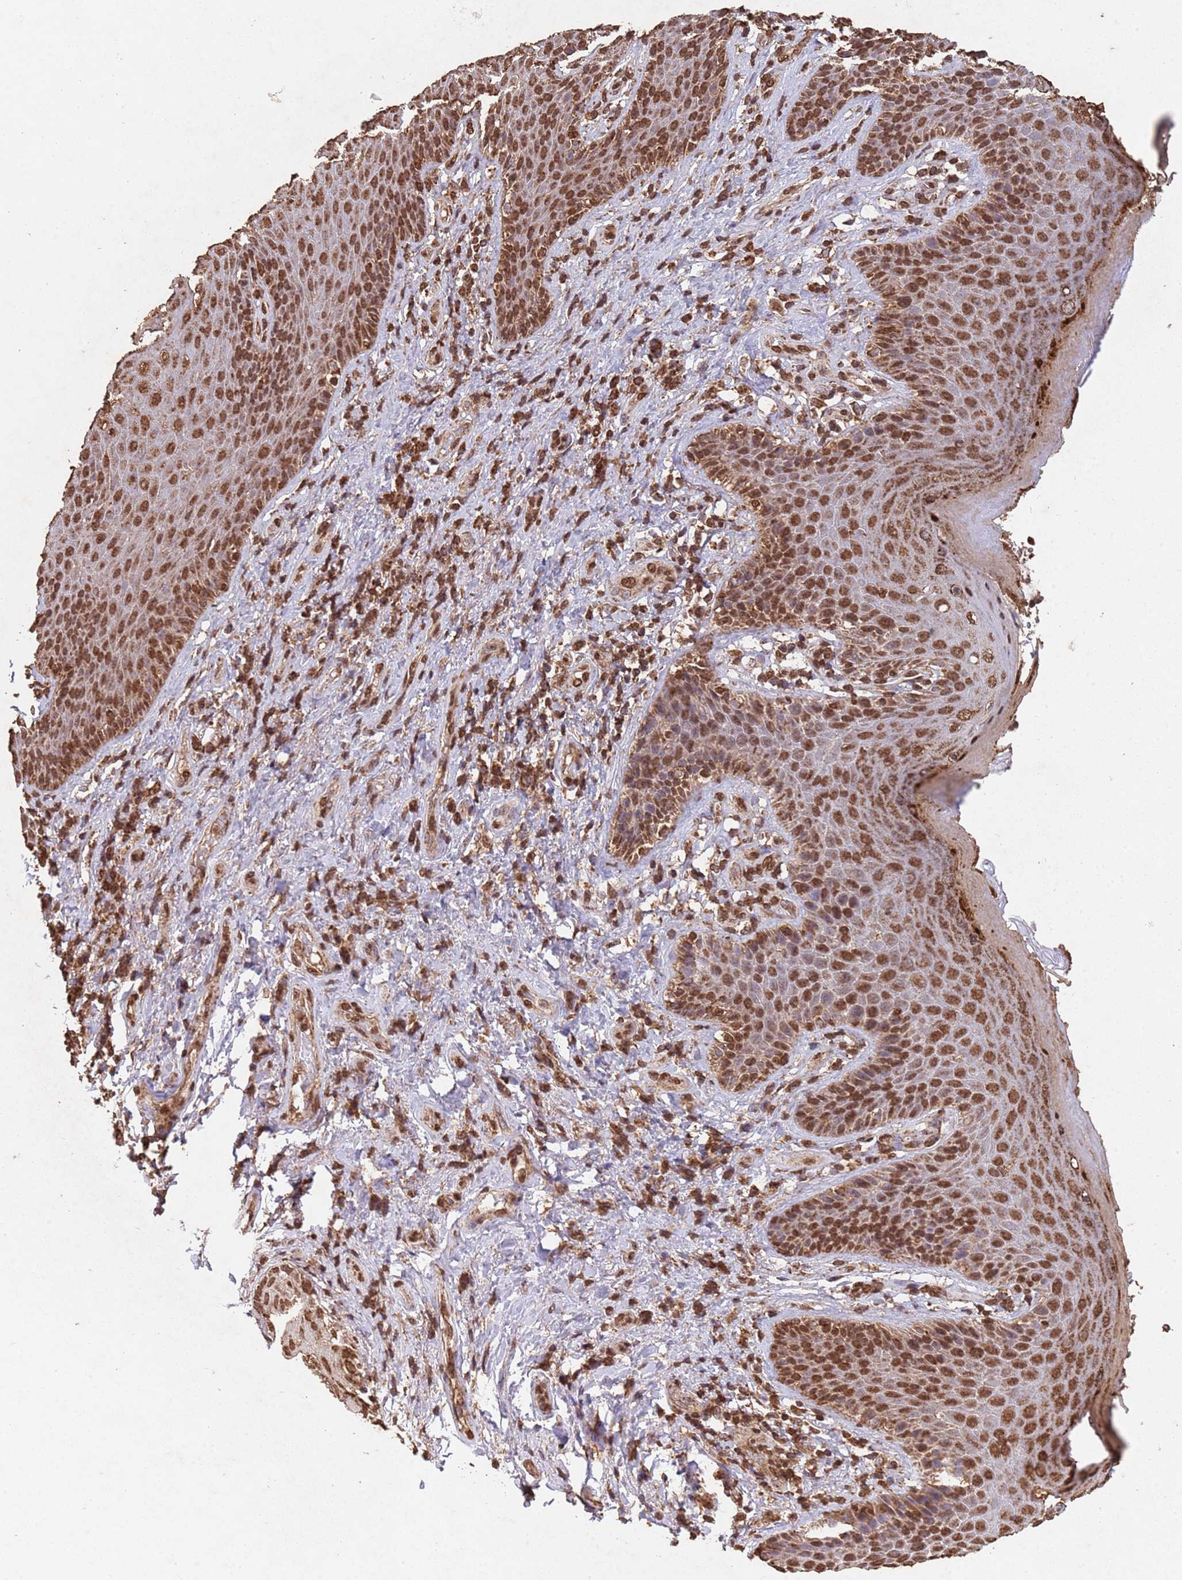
{"staining": {"intensity": "moderate", "quantity": ">75%", "location": "nuclear"}, "tissue": "skin", "cell_type": "Epidermal cells", "image_type": "normal", "snomed": [{"axis": "morphology", "description": "Normal tissue, NOS"}, {"axis": "topography", "description": "Anal"}], "caption": "Protein staining displays moderate nuclear expression in approximately >75% of epidermal cells in unremarkable skin.", "gene": "HDAC10", "patient": {"sex": "female", "age": 89}}